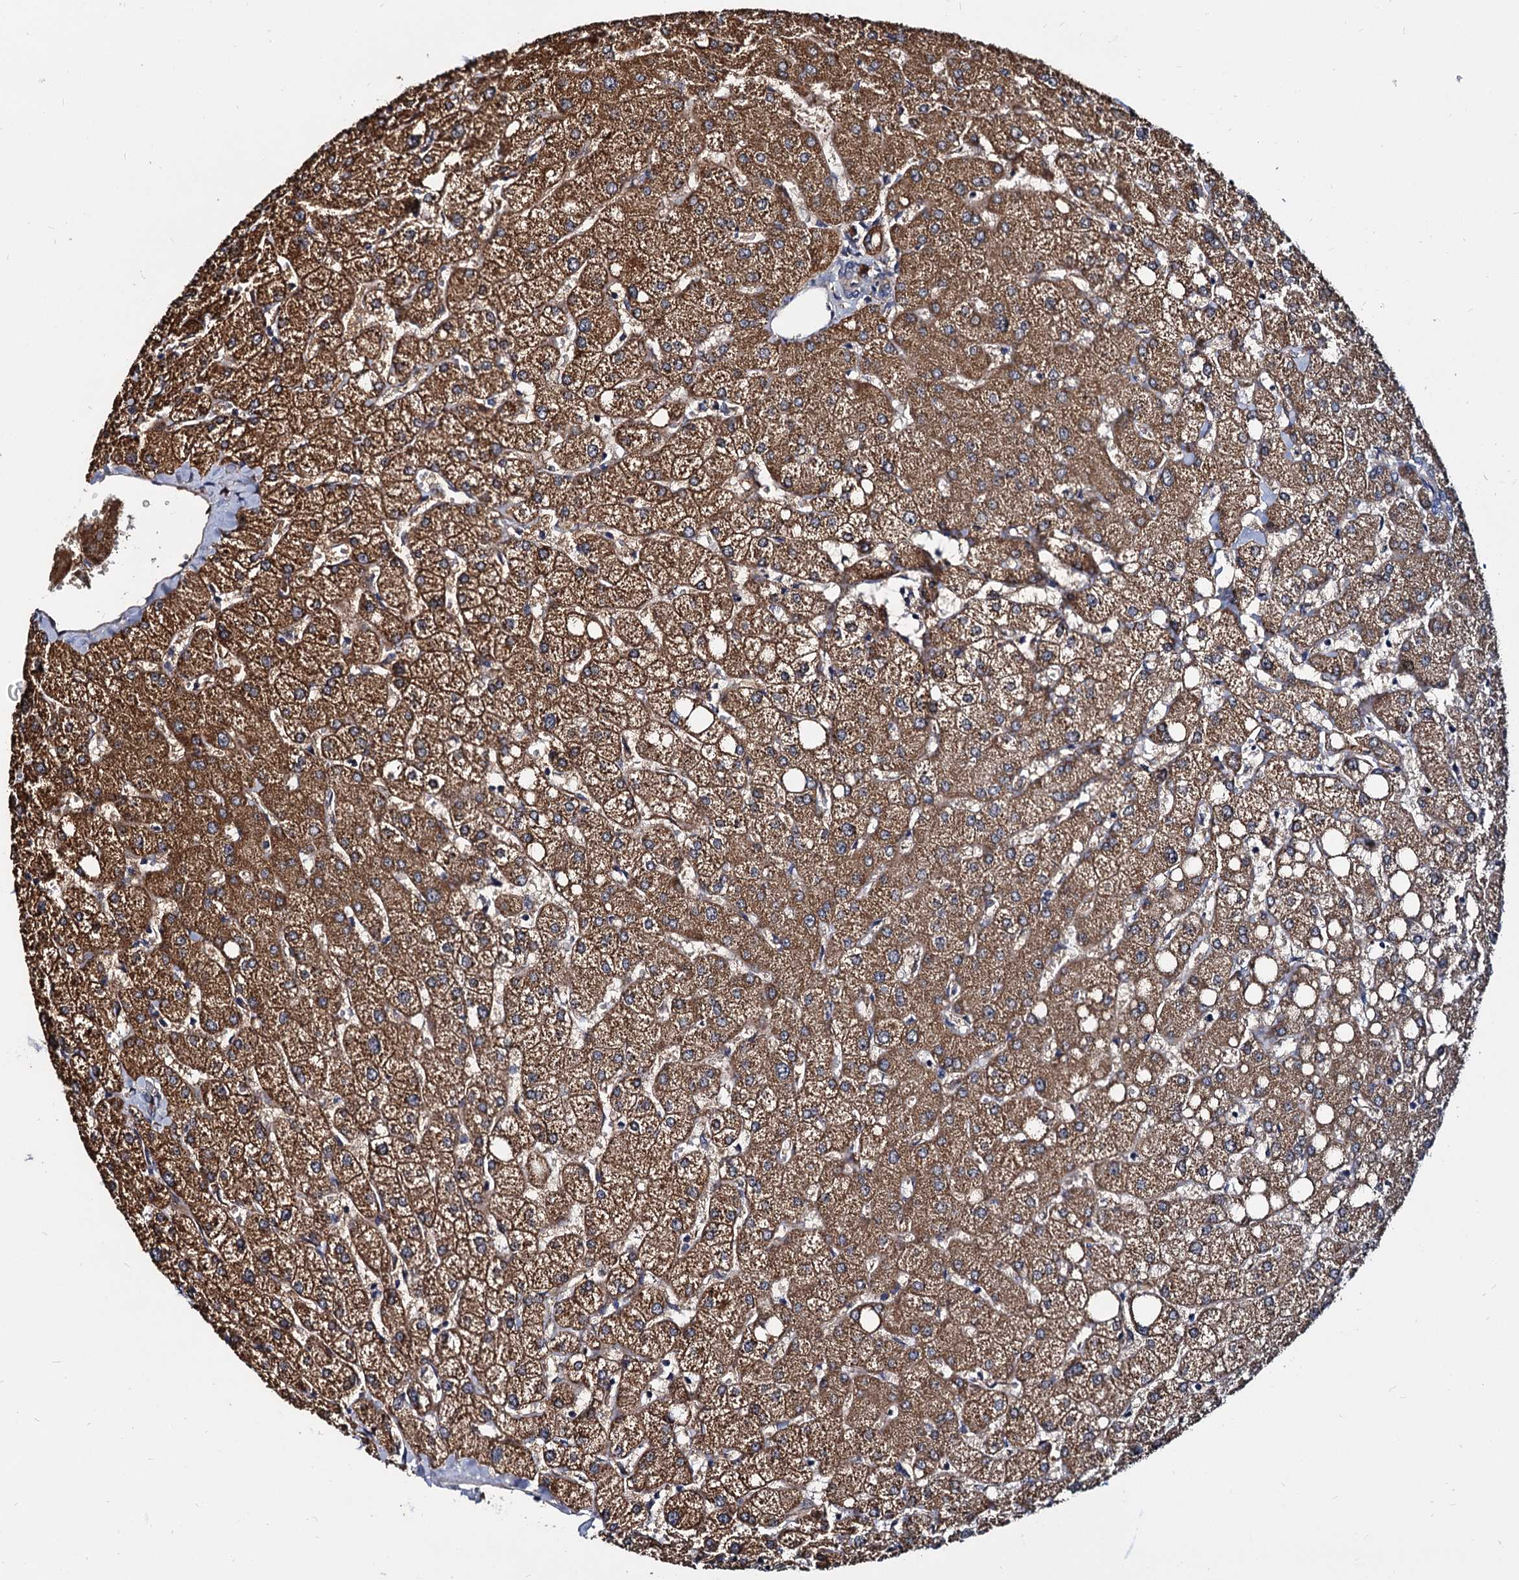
{"staining": {"intensity": "negative", "quantity": "none", "location": "none"}, "tissue": "liver", "cell_type": "Cholangiocytes", "image_type": "normal", "snomed": [{"axis": "morphology", "description": "Normal tissue, NOS"}, {"axis": "topography", "description": "Liver"}], "caption": "High magnification brightfield microscopy of normal liver stained with DAB (3,3'-diaminobenzidine) (brown) and counterstained with hematoxylin (blue): cholangiocytes show no significant expression.", "gene": "WWC3", "patient": {"sex": "female", "age": 54}}